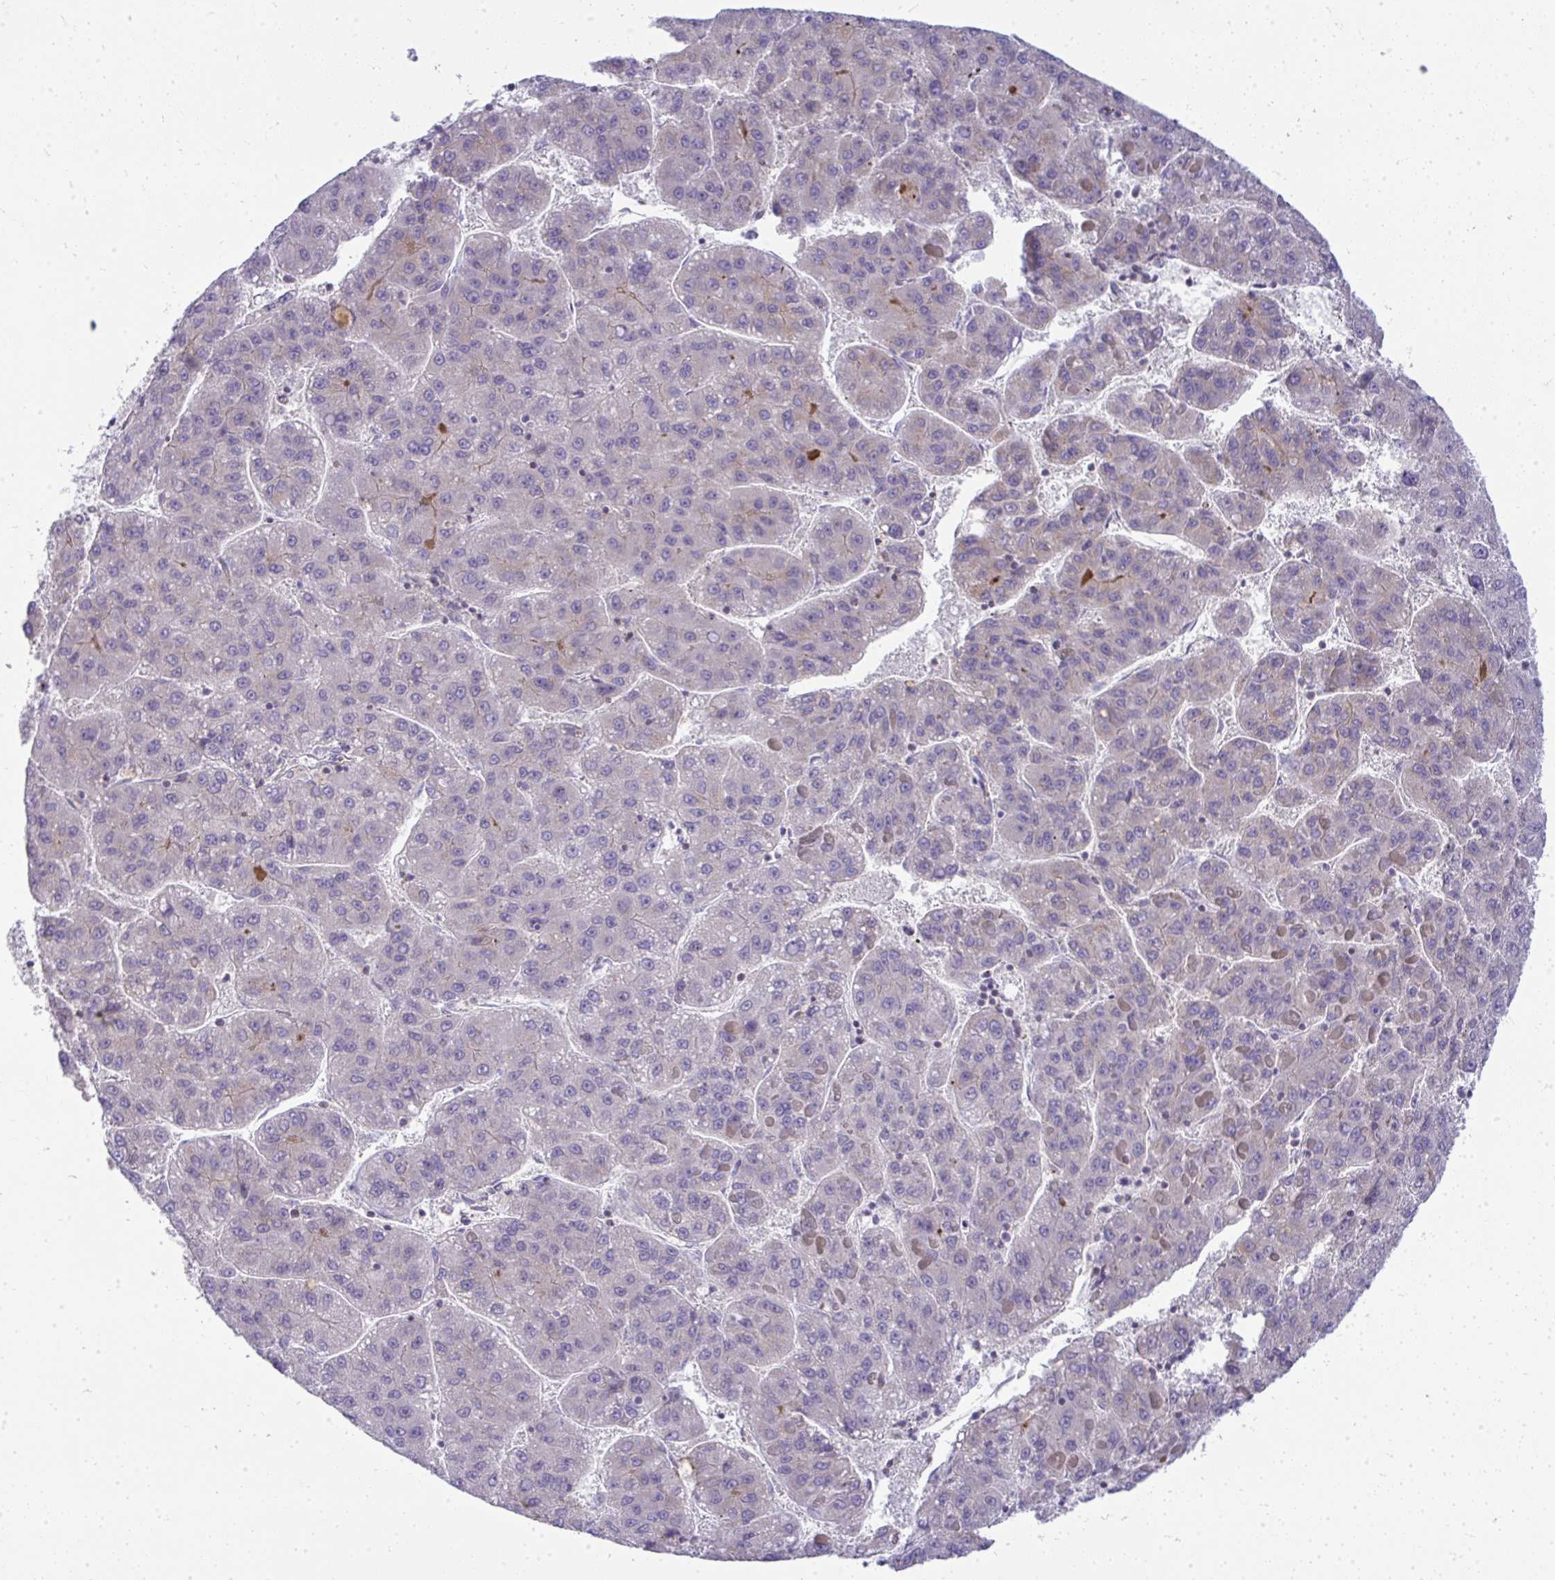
{"staining": {"intensity": "negative", "quantity": "none", "location": "none"}, "tissue": "liver cancer", "cell_type": "Tumor cells", "image_type": "cancer", "snomed": [{"axis": "morphology", "description": "Carcinoma, Hepatocellular, NOS"}, {"axis": "topography", "description": "Liver"}], "caption": "Tumor cells are negative for protein expression in human liver hepatocellular carcinoma.", "gene": "VPS4B", "patient": {"sex": "female", "age": 82}}